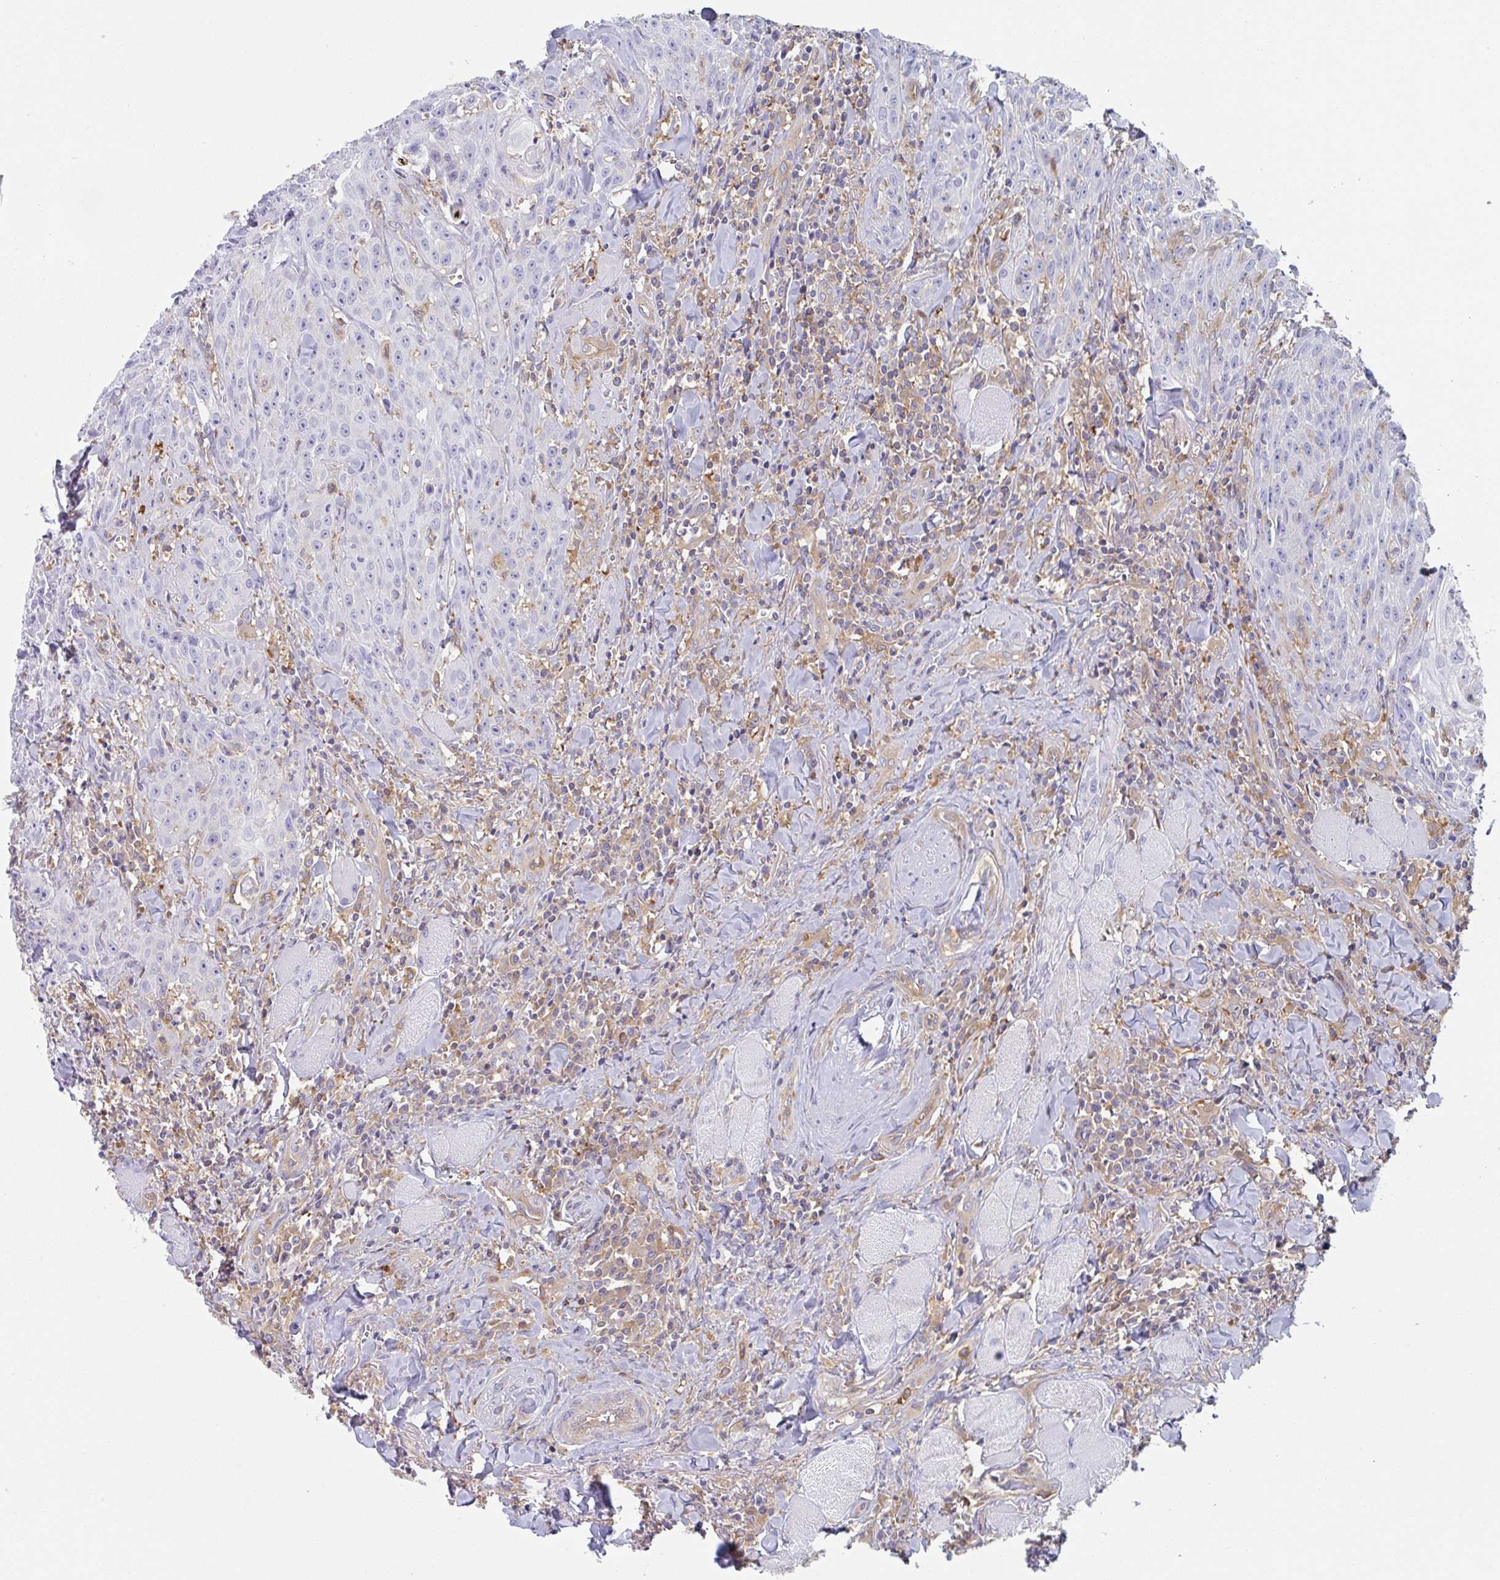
{"staining": {"intensity": "negative", "quantity": "none", "location": "none"}, "tissue": "head and neck cancer", "cell_type": "Tumor cells", "image_type": "cancer", "snomed": [{"axis": "morphology", "description": "Normal tissue, NOS"}, {"axis": "morphology", "description": "Squamous cell carcinoma, NOS"}, {"axis": "topography", "description": "Oral tissue"}, {"axis": "topography", "description": "Head-Neck"}], "caption": "High magnification brightfield microscopy of squamous cell carcinoma (head and neck) stained with DAB (brown) and counterstained with hematoxylin (blue): tumor cells show no significant positivity. Brightfield microscopy of immunohistochemistry stained with DAB (brown) and hematoxylin (blue), captured at high magnification.", "gene": "AMPD2", "patient": {"sex": "female", "age": 70}}